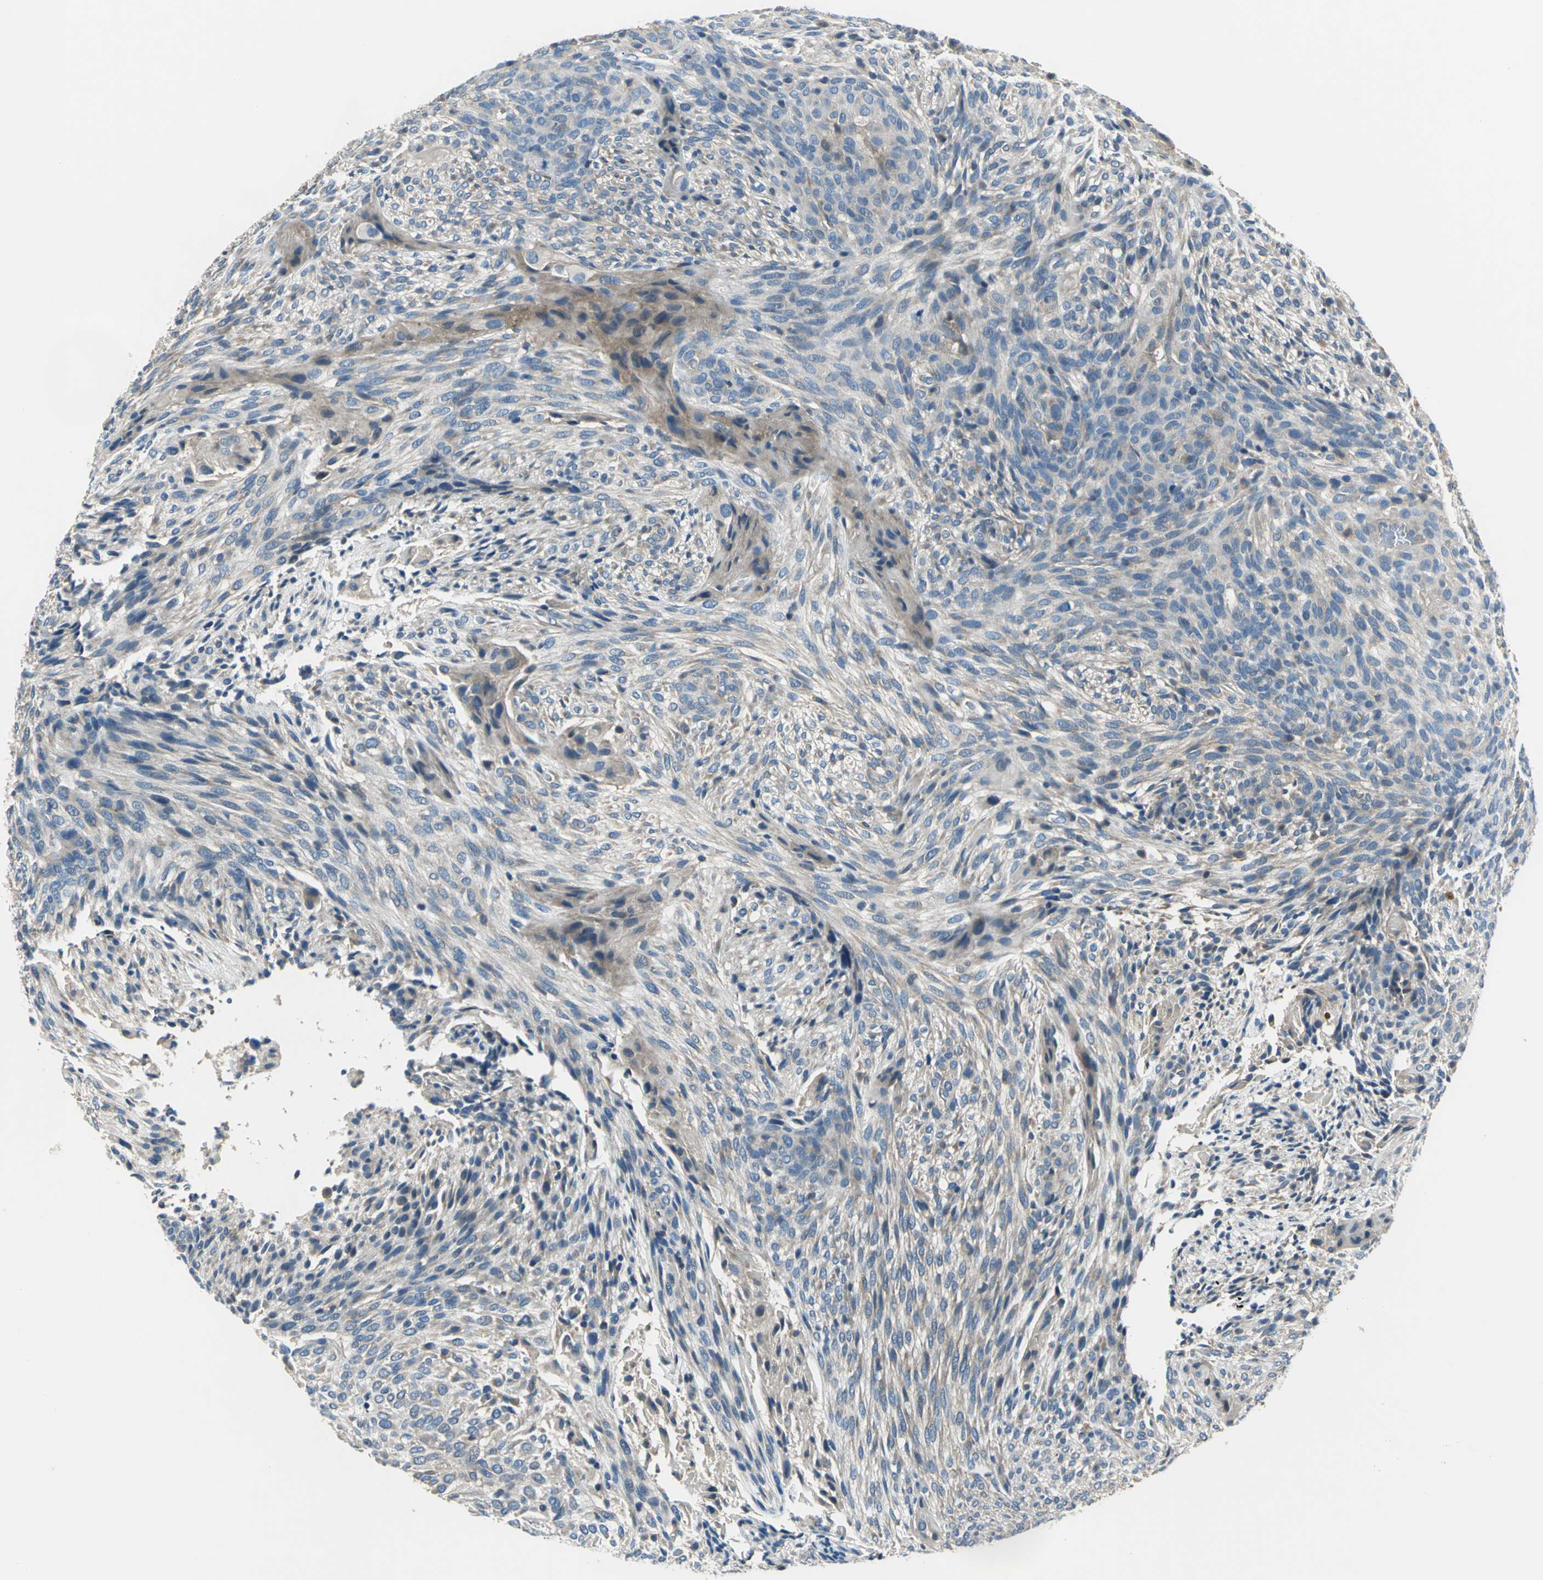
{"staining": {"intensity": "weak", "quantity": ">75%", "location": "cytoplasmic/membranous"}, "tissue": "glioma", "cell_type": "Tumor cells", "image_type": "cancer", "snomed": [{"axis": "morphology", "description": "Glioma, malignant, High grade"}, {"axis": "topography", "description": "Cerebral cortex"}], "caption": "Immunohistochemical staining of human glioma demonstrates low levels of weak cytoplasmic/membranous expression in approximately >75% of tumor cells.", "gene": "SLC16A7", "patient": {"sex": "female", "age": 55}}